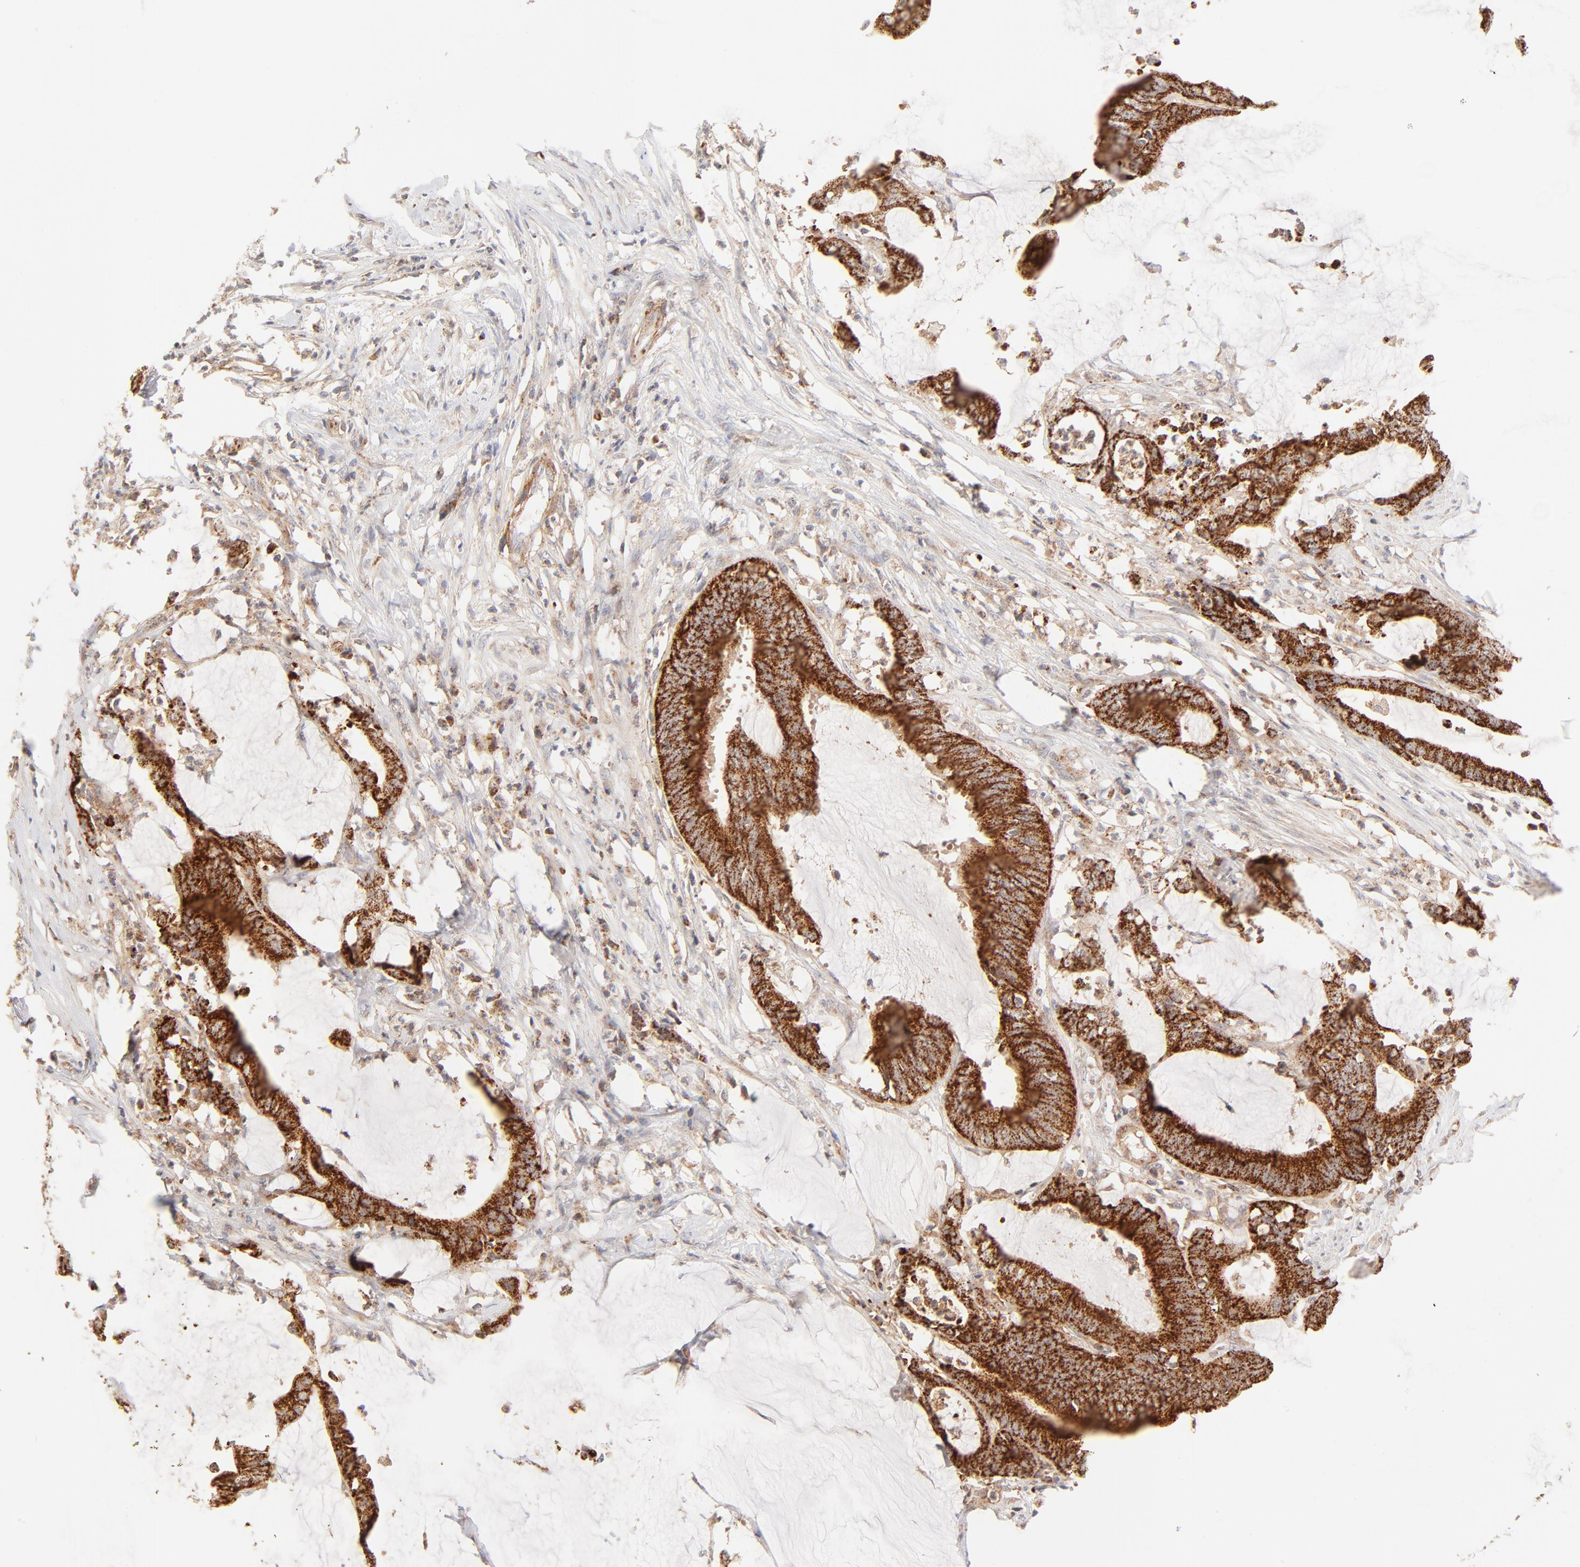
{"staining": {"intensity": "strong", "quantity": ">75%", "location": "cytoplasmic/membranous"}, "tissue": "colorectal cancer", "cell_type": "Tumor cells", "image_type": "cancer", "snomed": [{"axis": "morphology", "description": "Adenocarcinoma, NOS"}, {"axis": "topography", "description": "Rectum"}], "caption": "DAB (3,3'-diaminobenzidine) immunohistochemical staining of colorectal adenocarcinoma exhibits strong cytoplasmic/membranous protein expression in approximately >75% of tumor cells.", "gene": "CSPG4", "patient": {"sex": "female", "age": 66}}